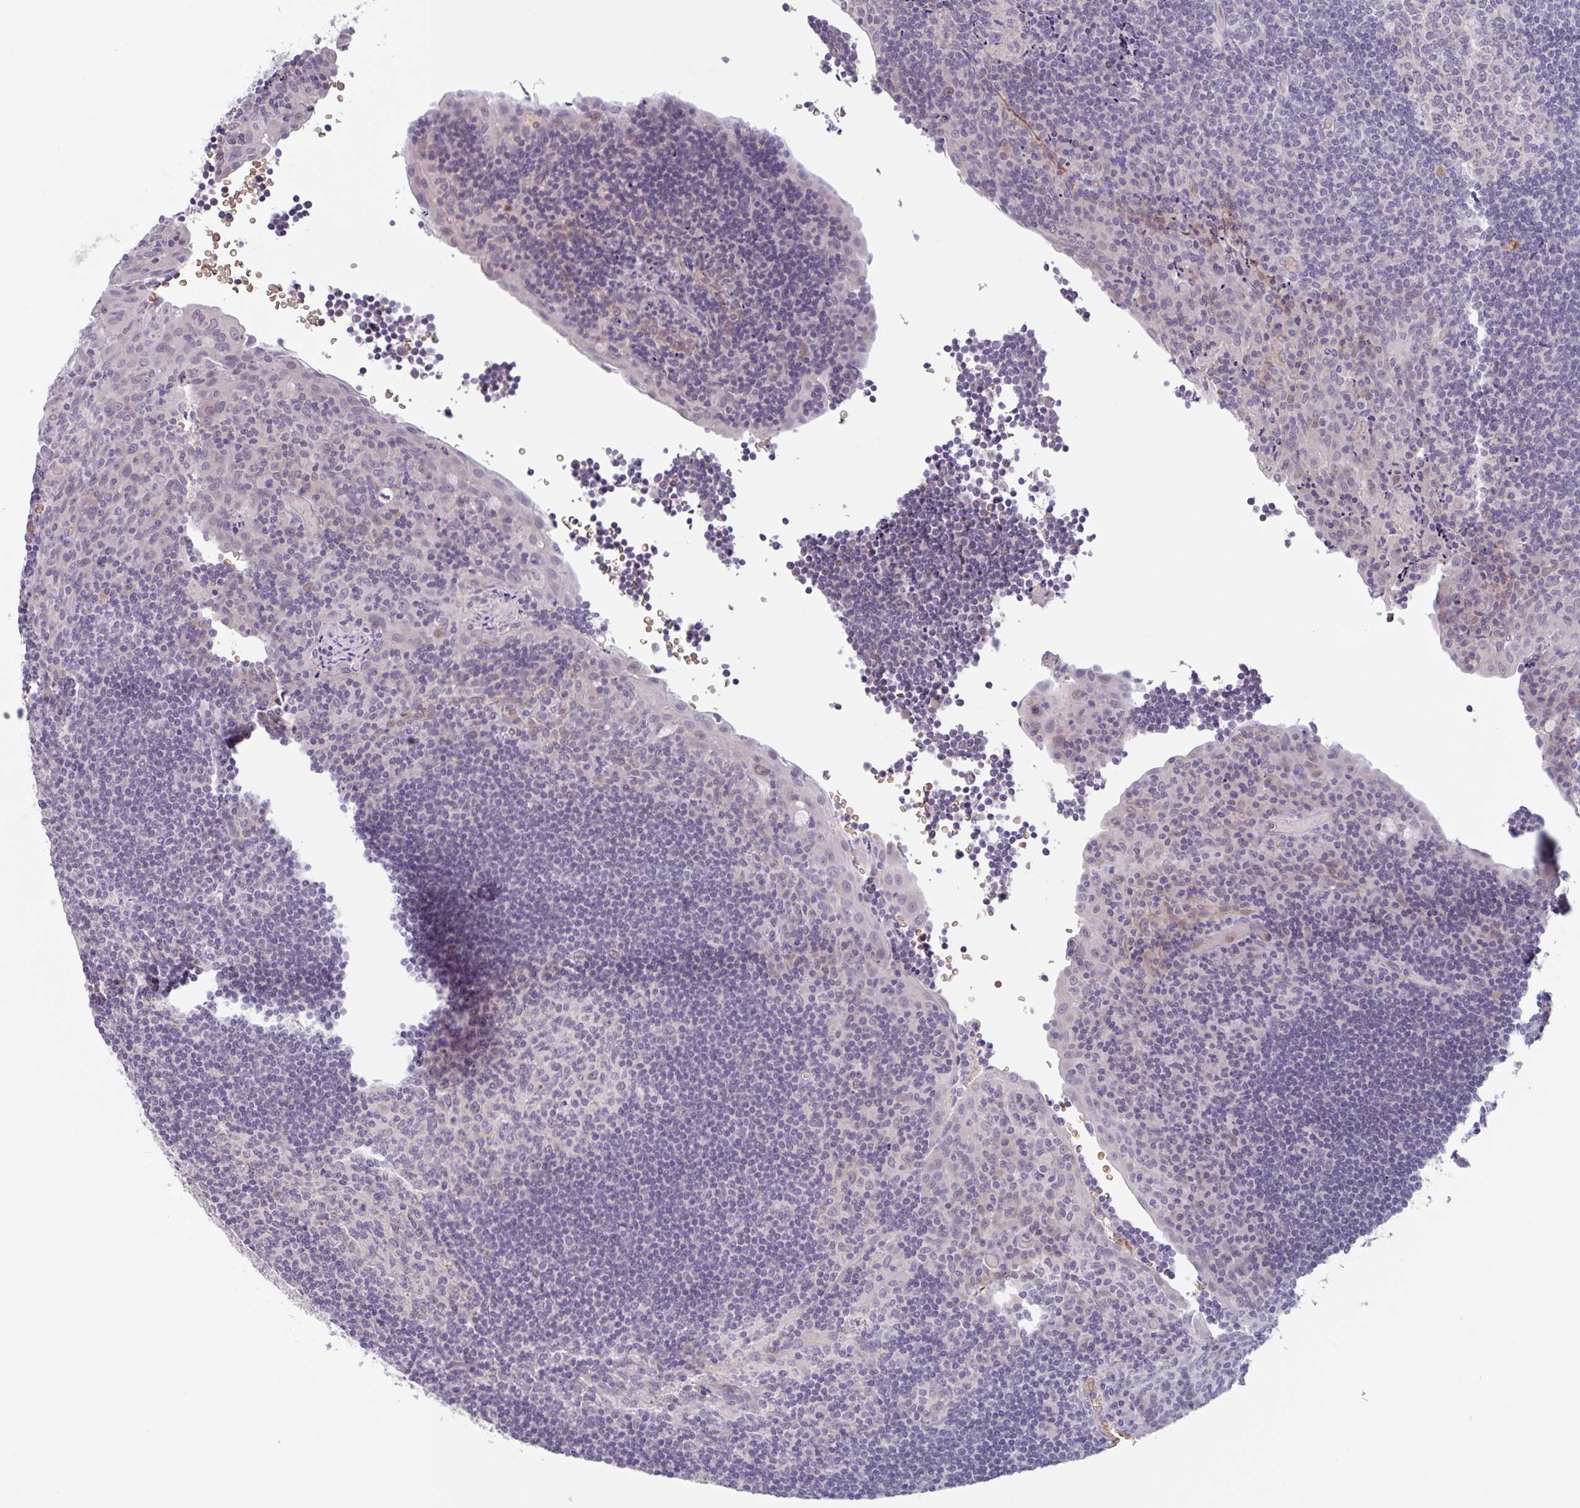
{"staining": {"intensity": "negative", "quantity": "none", "location": "none"}, "tissue": "tonsil", "cell_type": "Germinal center cells", "image_type": "normal", "snomed": [{"axis": "morphology", "description": "Normal tissue, NOS"}, {"axis": "topography", "description": "Tonsil"}], "caption": "Immunohistochemistry image of benign human tonsil stained for a protein (brown), which shows no staining in germinal center cells.", "gene": "RHAG", "patient": {"sex": "male", "age": 17}}